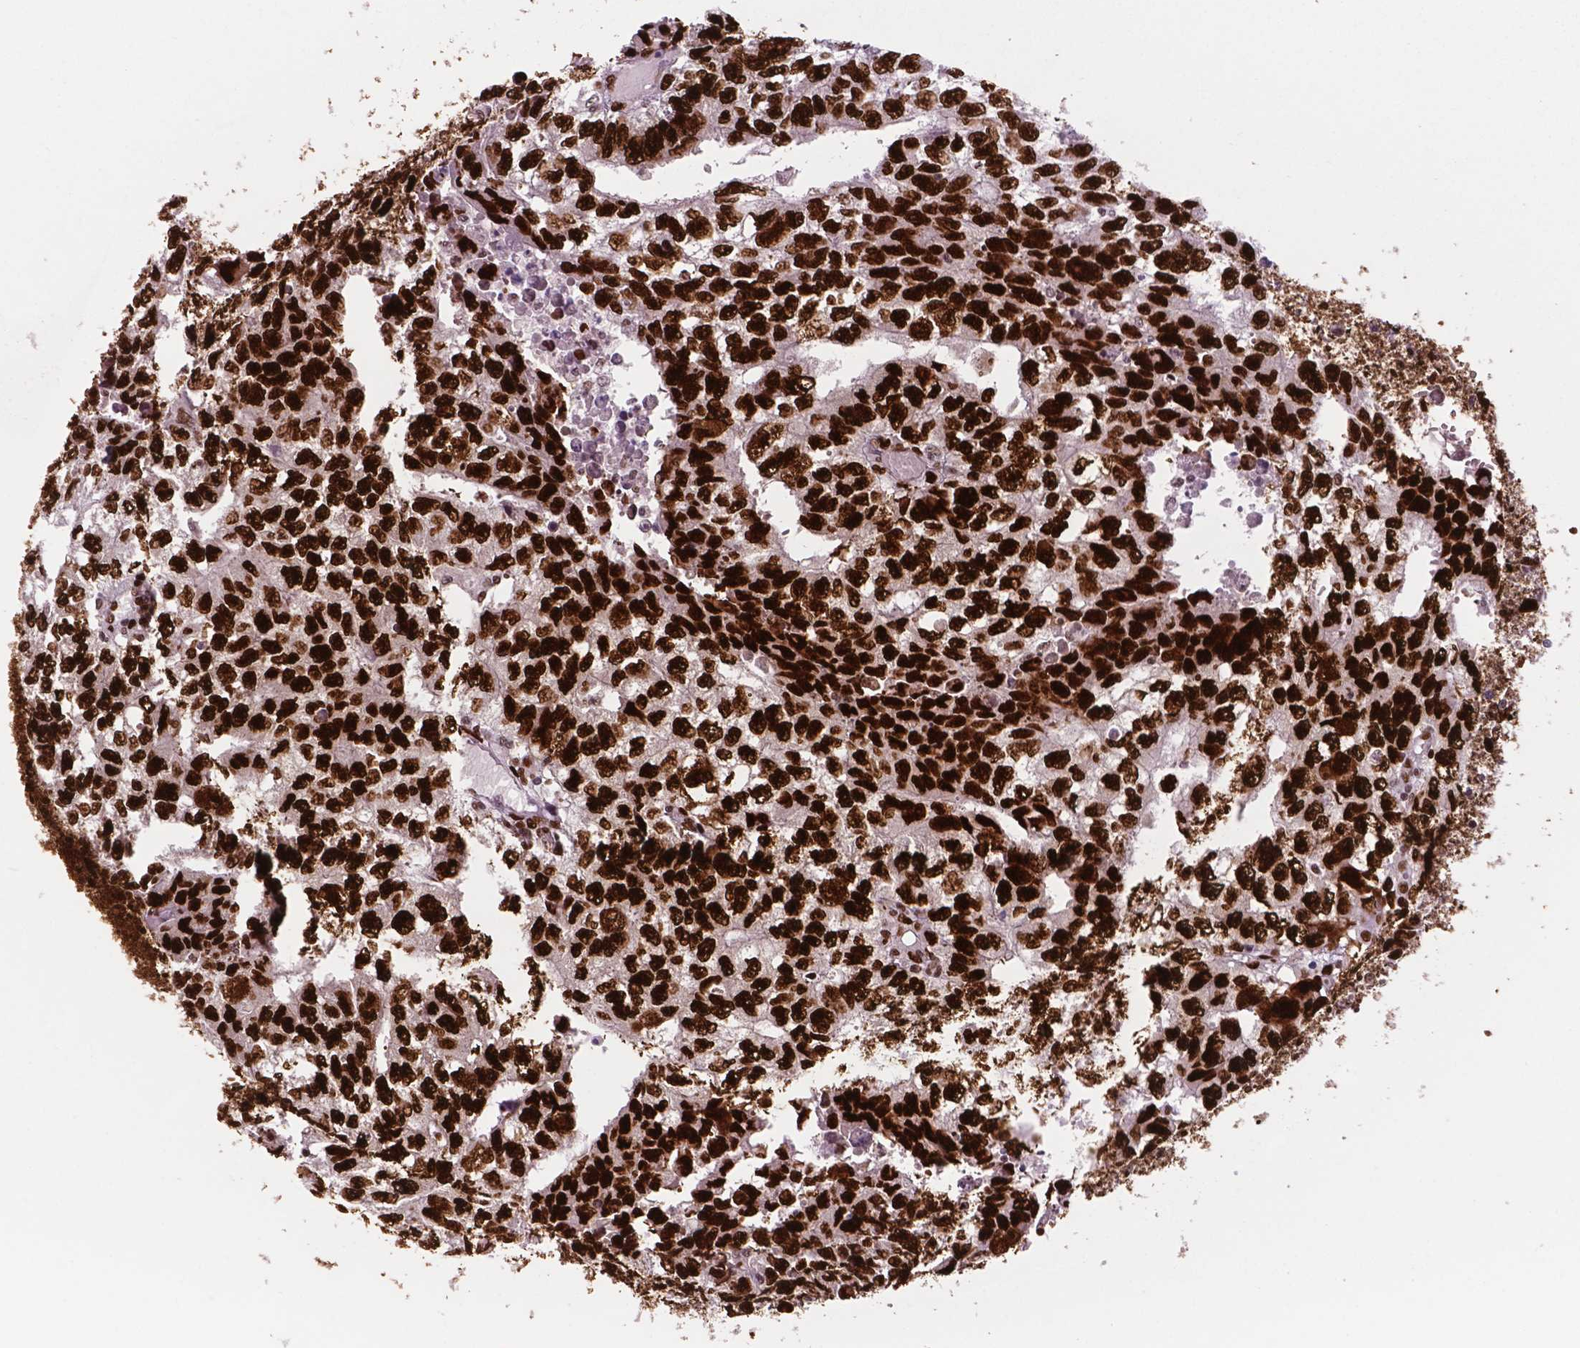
{"staining": {"intensity": "strong", "quantity": ">75%", "location": "nuclear"}, "tissue": "testis cancer", "cell_type": "Tumor cells", "image_type": "cancer", "snomed": [{"axis": "morphology", "description": "Carcinoma, Embryonal, NOS"}, {"axis": "morphology", "description": "Teratoma, malignant, NOS"}, {"axis": "topography", "description": "Testis"}], "caption": "IHC image of teratoma (malignant) (testis) stained for a protein (brown), which reveals high levels of strong nuclear expression in approximately >75% of tumor cells.", "gene": "MSH6", "patient": {"sex": "male", "age": 24}}